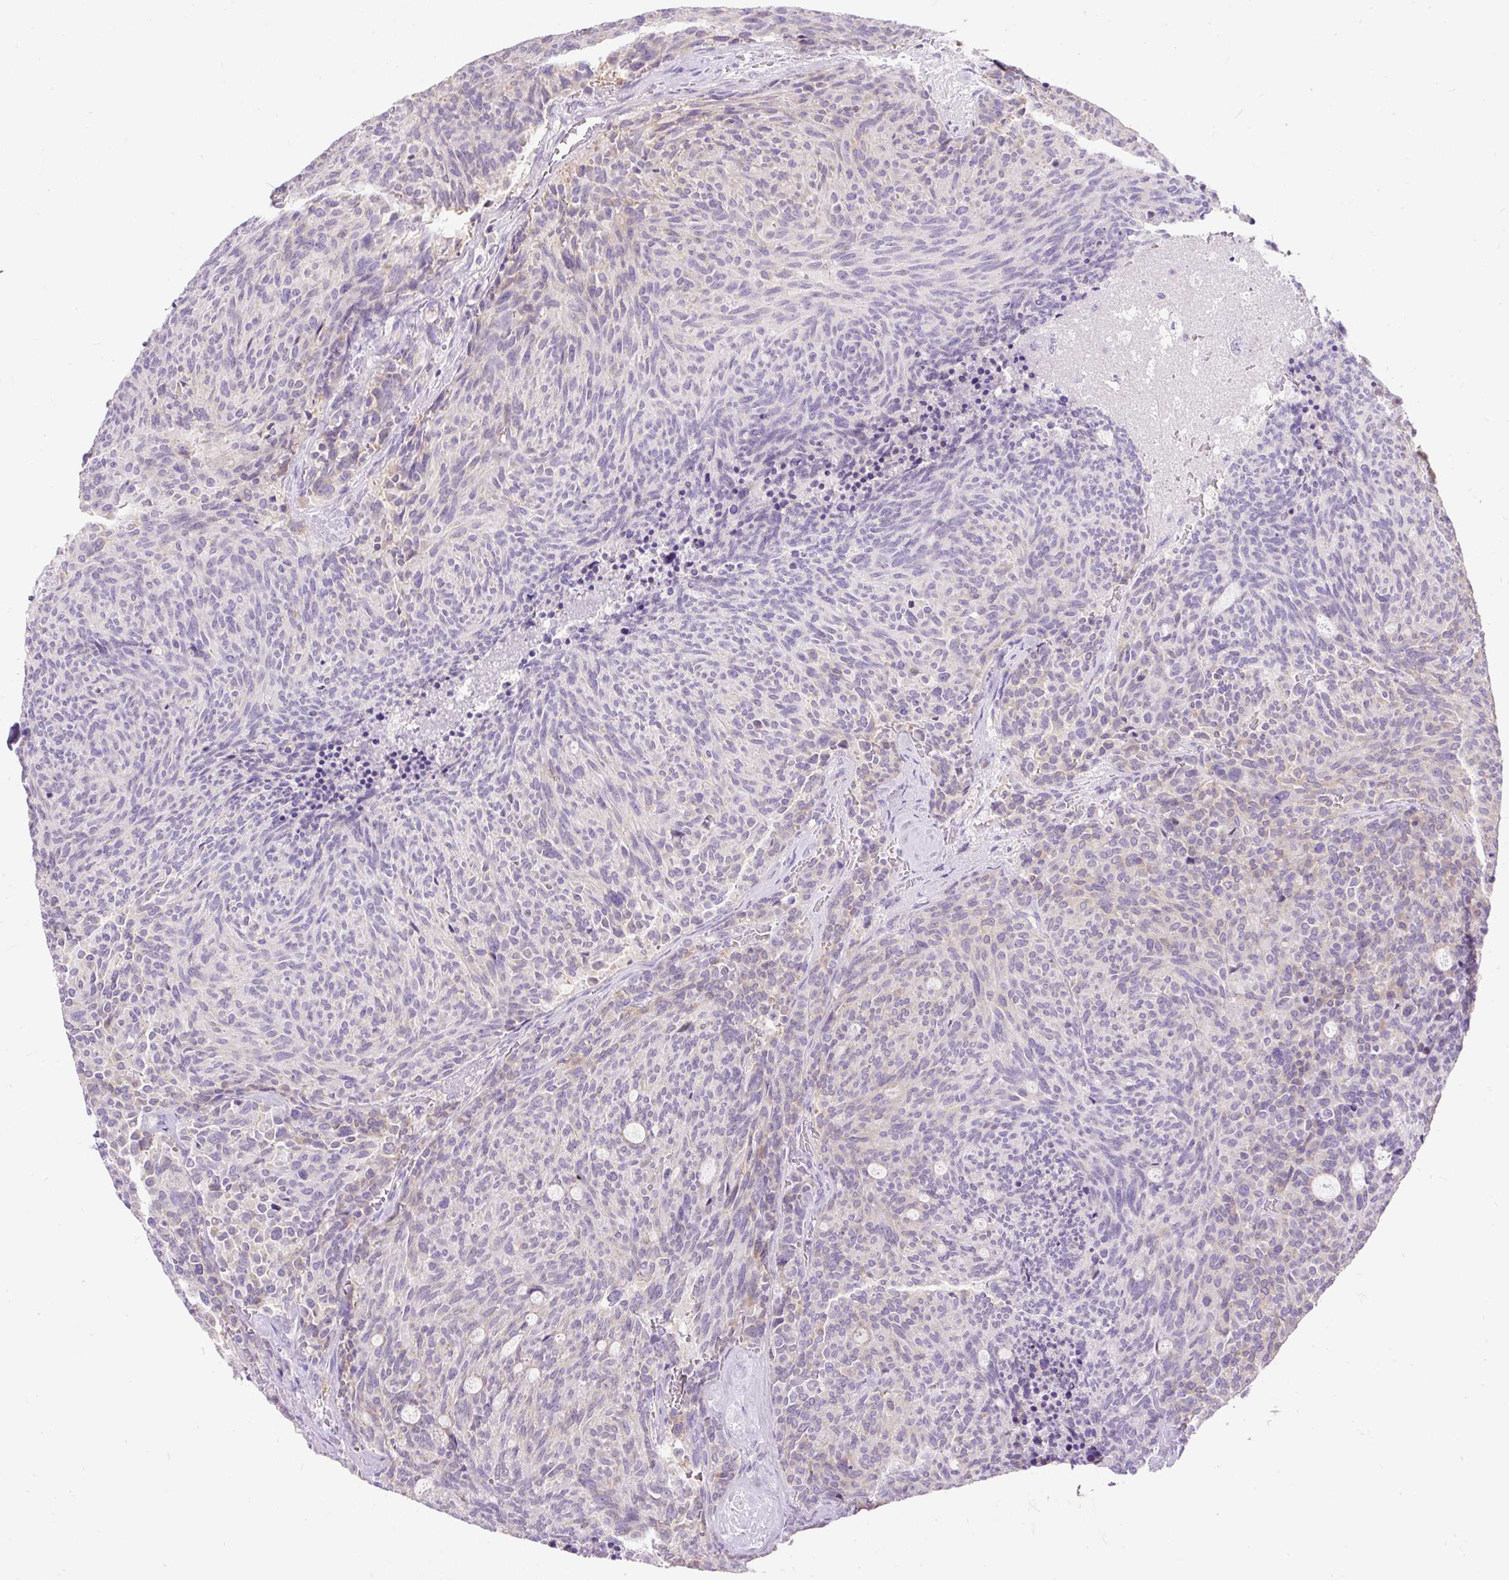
{"staining": {"intensity": "weak", "quantity": "<25%", "location": "cytoplasmic/membranous"}, "tissue": "carcinoid", "cell_type": "Tumor cells", "image_type": "cancer", "snomed": [{"axis": "morphology", "description": "Carcinoid, malignant, NOS"}, {"axis": "topography", "description": "Pancreas"}], "caption": "A photomicrograph of human carcinoid is negative for staining in tumor cells.", "gene": "SUSD5", "patient": {"sex": "female", "age": 54}}